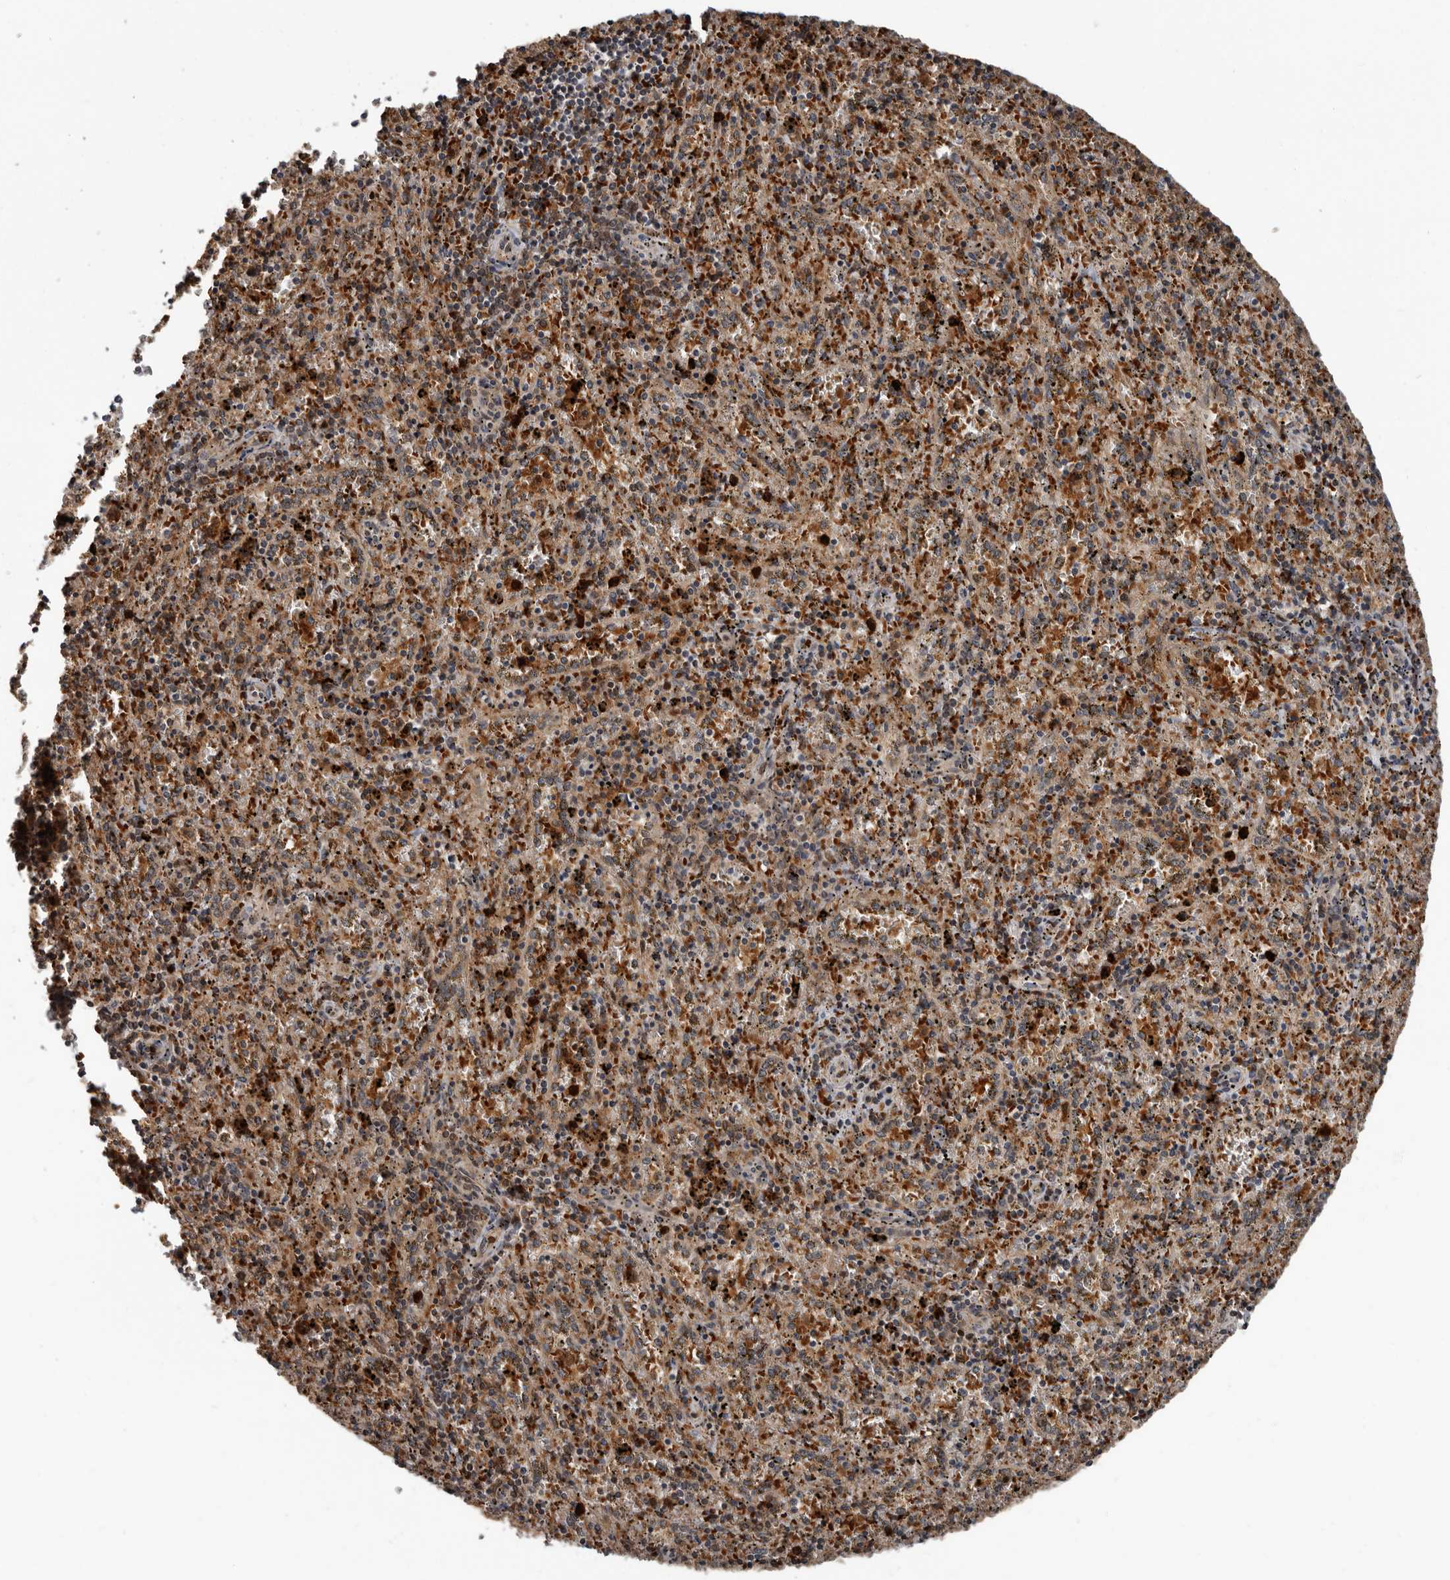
{"staining": {"intensity": "strong", "quantity": "25%-75%", "location": "cytoplasmic/membranous"}, "tissue": "spleen", "cell_type": "Cells in red pulp", "image_type": "normal", "snomed": [{"axis": "morphology", "description": "Normal tissue, NOS"}, {"axis": "topography", "description": "Spleen"}], "caption": "This photomicrograph exhibits IHC staining of benign human spleen, with high strong cytoplasmic/membranous expression in about 25%-75% of cells in red pulp.", "gene": "FGFR4", "patient": {"sex": "male", "age": 11}}